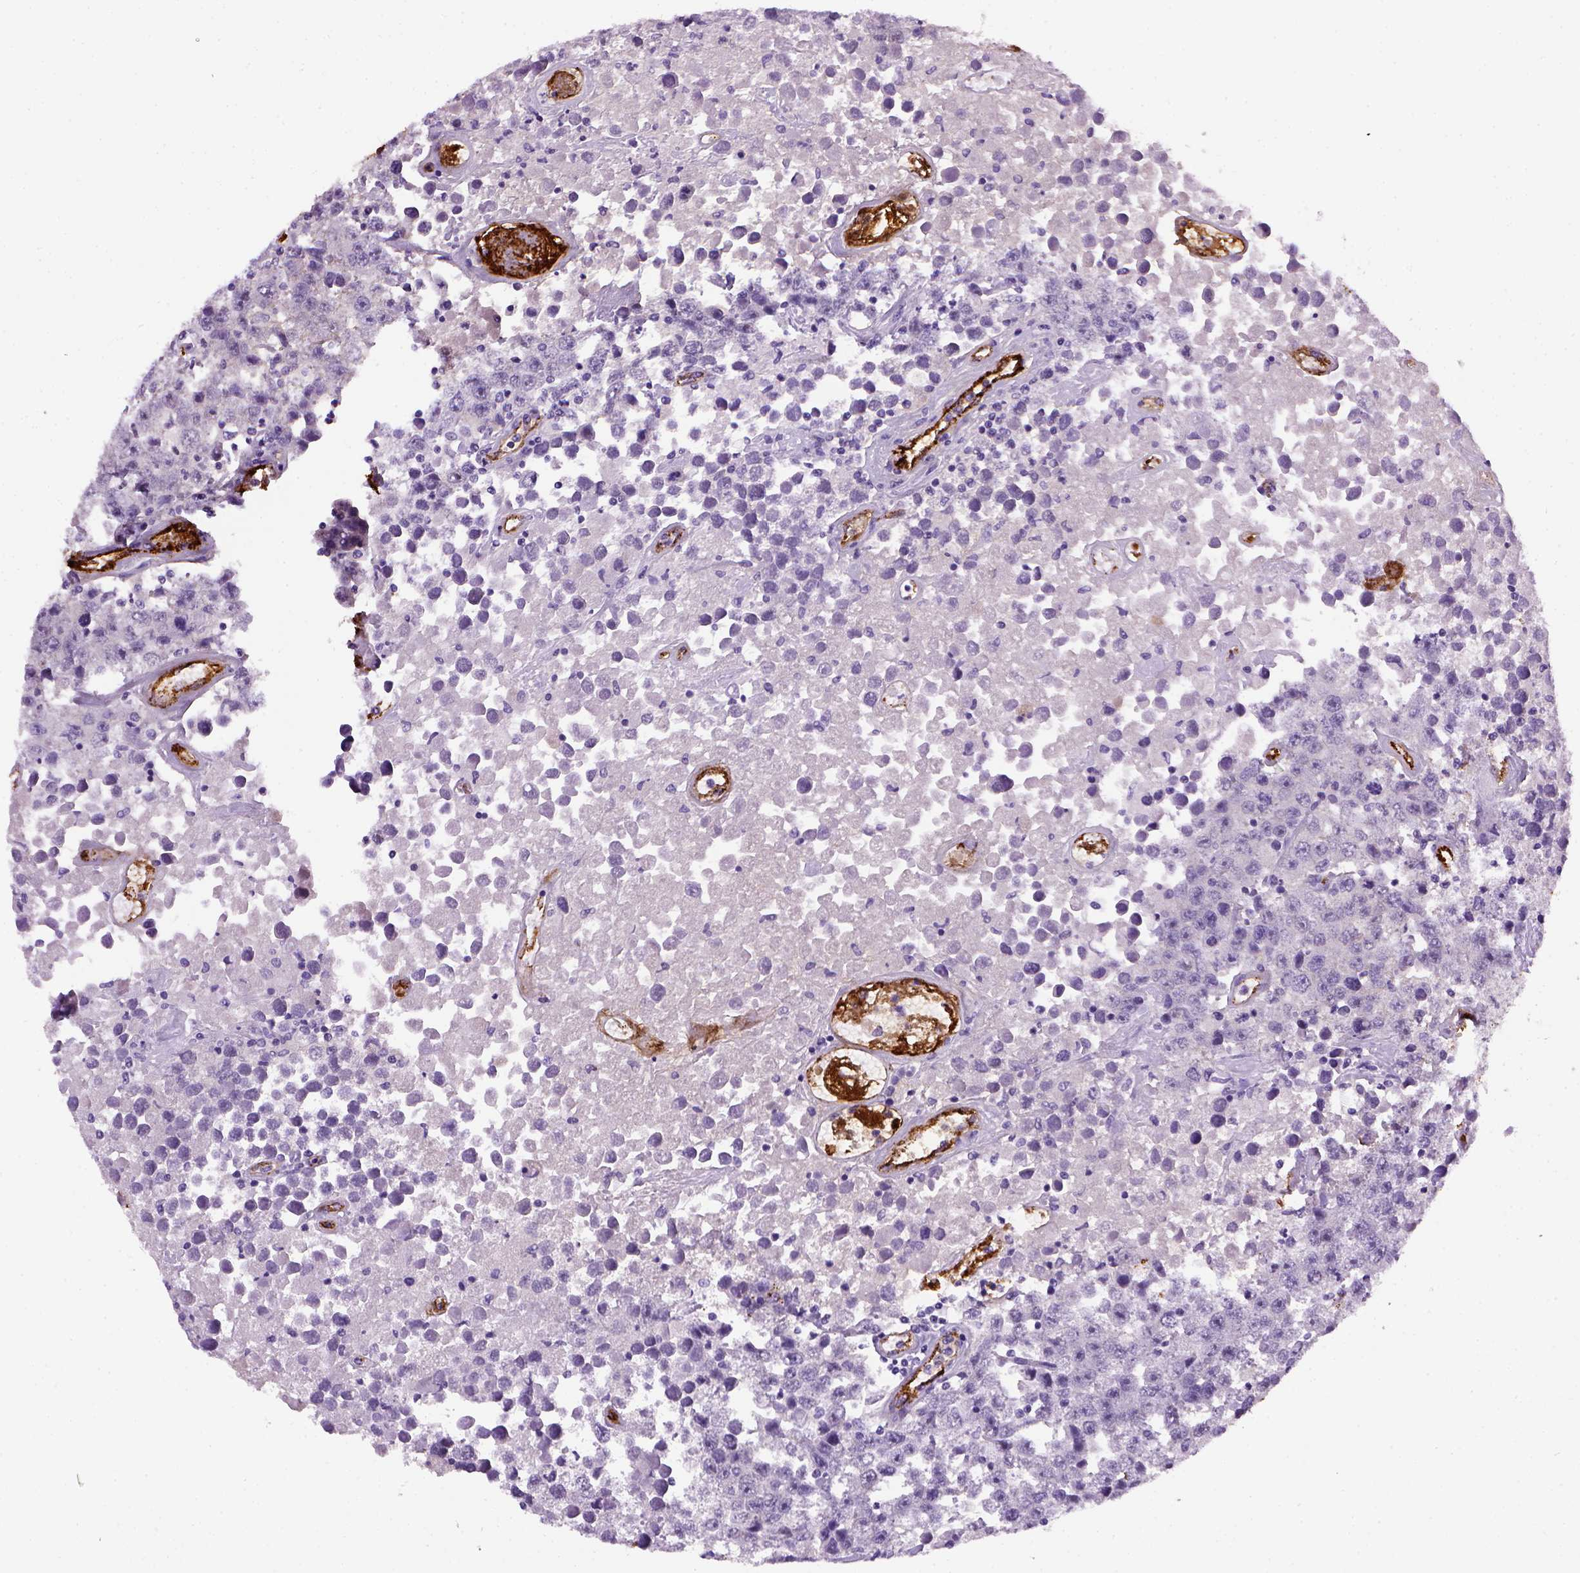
{"staining": {"intensity": "negative", "quantity": "none", "location": "none"}, "tissue": "testis cancer", "cell_type": "Tumor cells", "image_type": "cancer", "snomed": [{"axis": "morphology", "description": "Seminoma, NOS"}, {"axis": "topography", "description": "Testis"}], "caption": "Immunohistochemistry image of human seminoma (testis) stained for a protein (brown), which displays no positivity in tumor cells.", "gene": "VWF", "patient": {"sex": "male", "age": 52}}